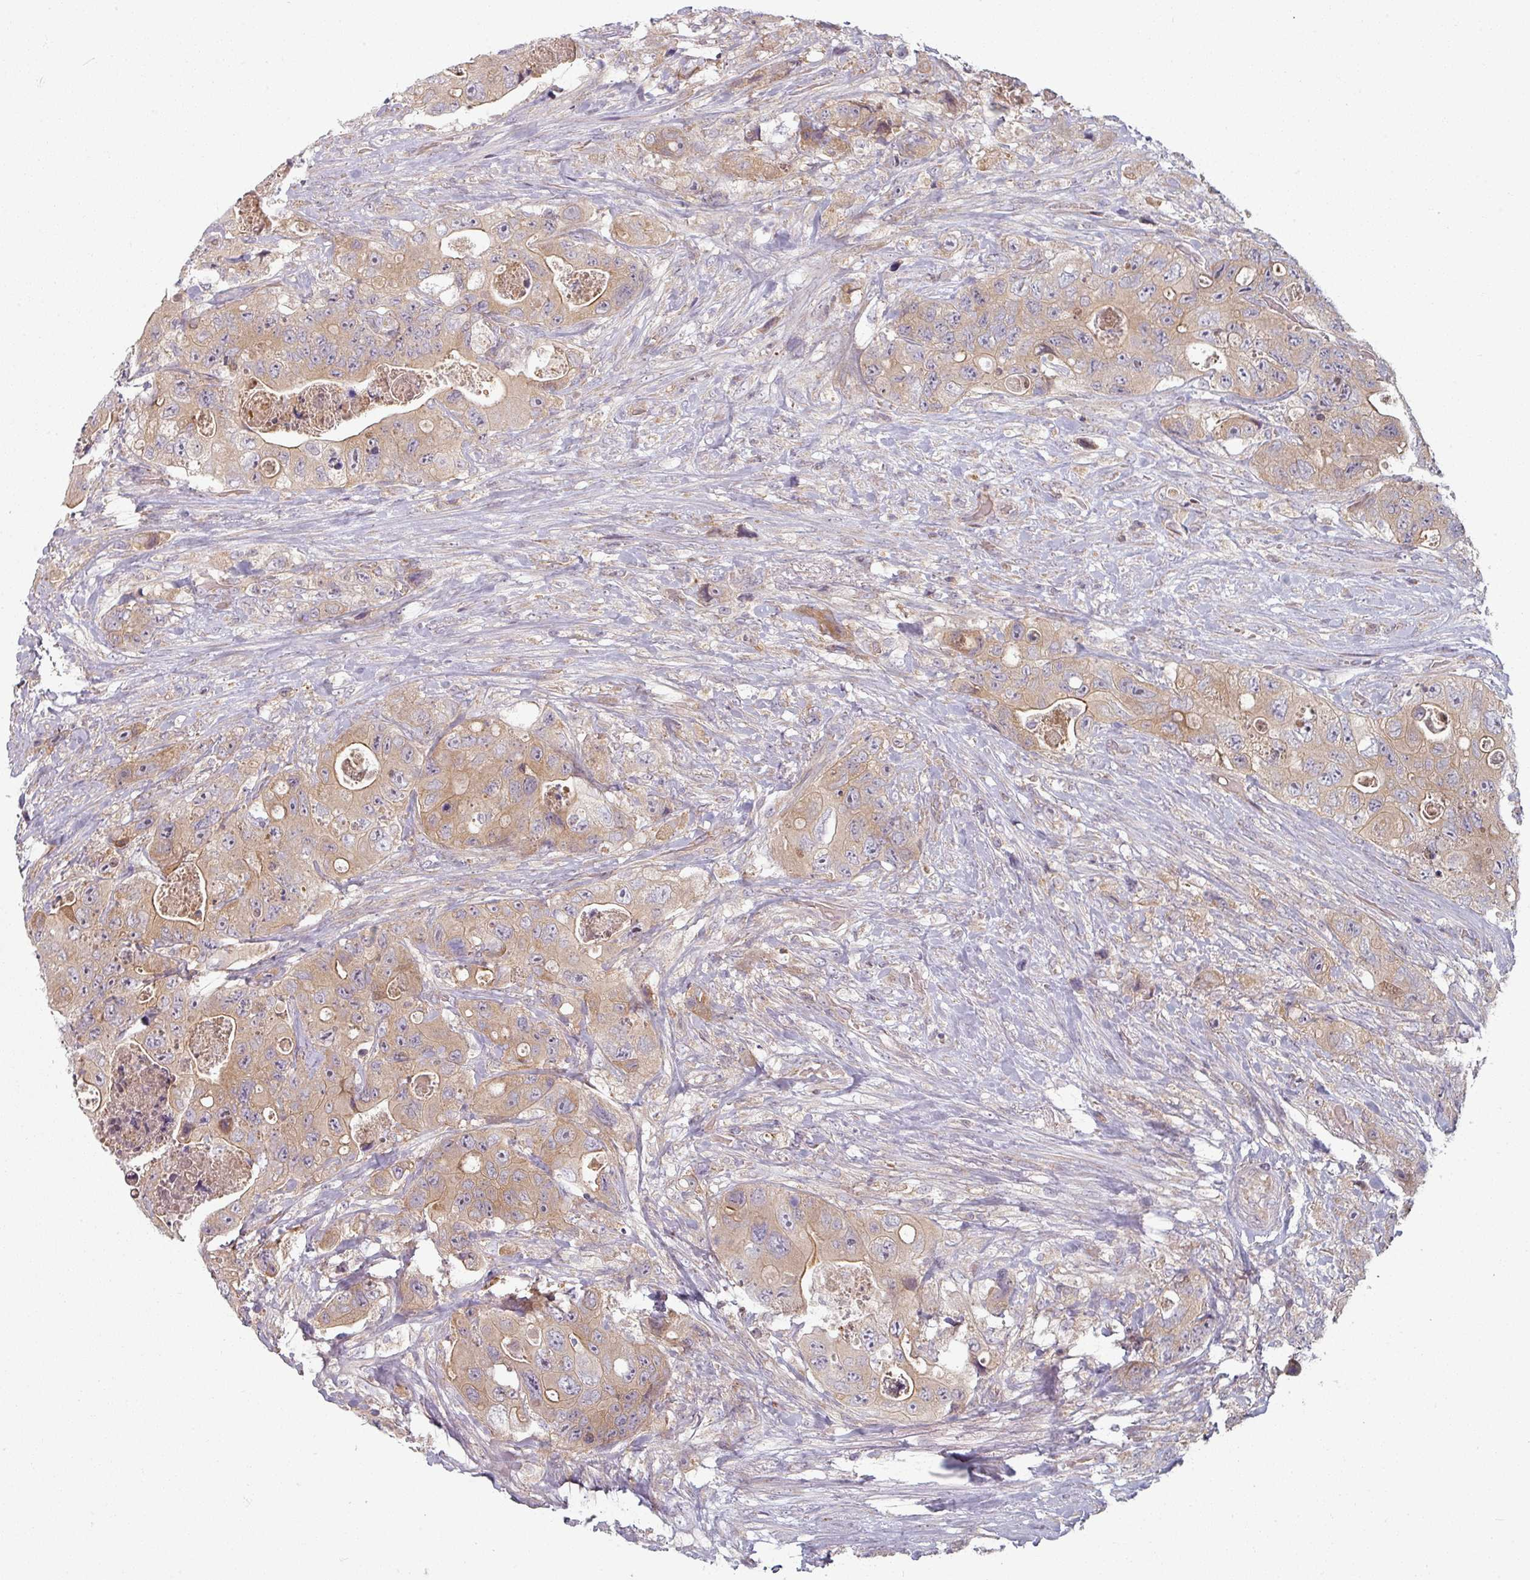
{"staining": {"intensity": "weak", "quantity": ">75%", "location": "cytoplasmic/membranous"}, "tissue": "colorectal cancer", "cell_type": "Tumor cells", "image_type": "cancer", "snomed": [{"axis": "morphology", "description": "Adenocarcinoma, NOS"}, {"axis": "topography", "description": "Colon"}], "caption": "High-power microscopy captured an immunohistochemistry micrograph of colorectal cancer, revealing weak cytoplasmic/membranous staining in approximately >75% of tumor cells.", "gene": "PLEKHJ1", "patient": {"sex": "female", "age": 46}}